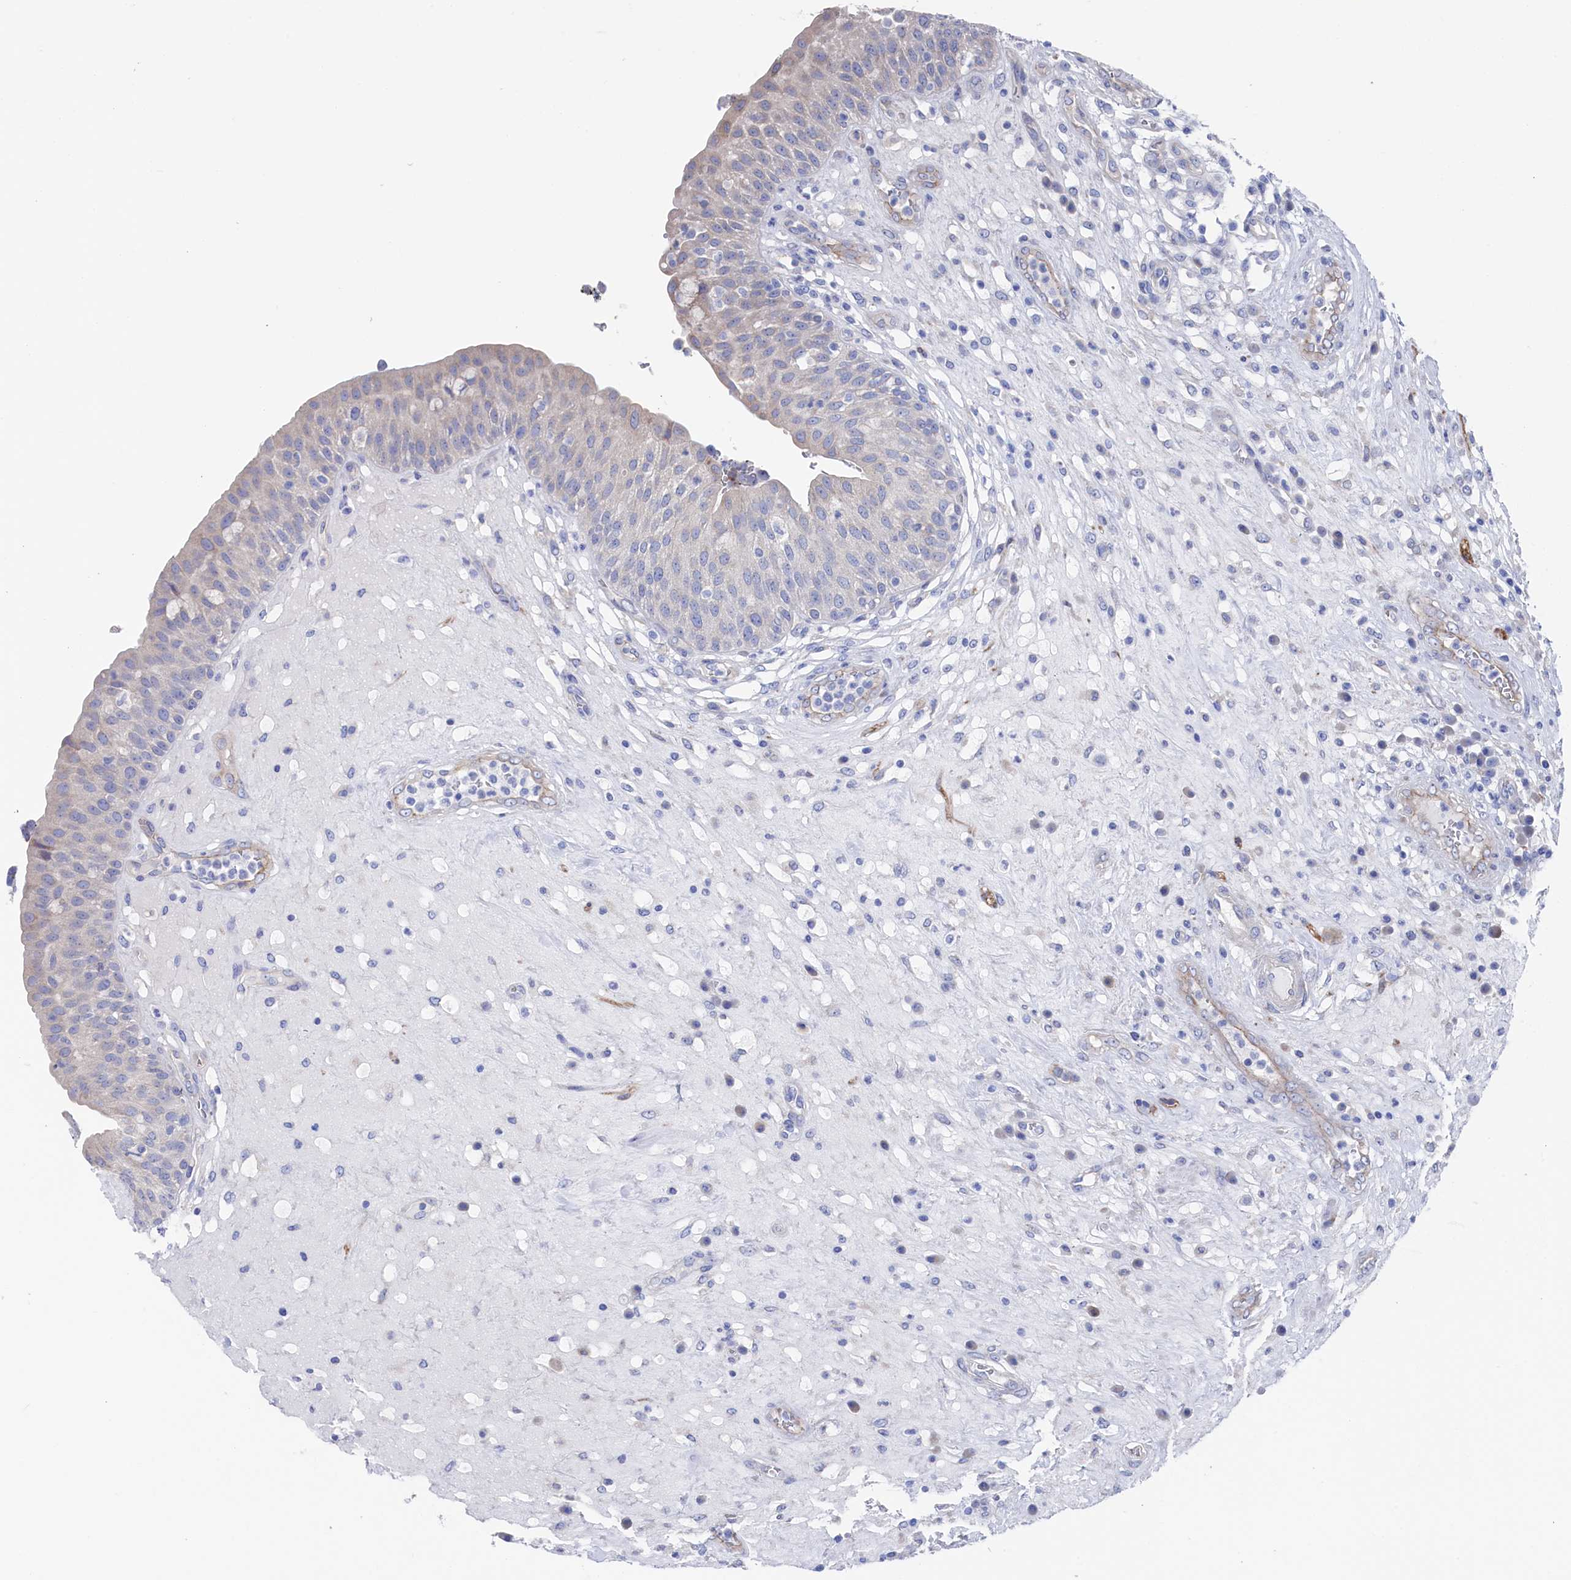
{"staining": {"intensity": "negative", "quantity": "none", "location": "none"}, "tissue": "urinary bladder", "cell_type": "Urothelial cells", "image_type": "normal", "snomed": [{"axis": "morphology", "description": "Normal tissue, NOS"}, {"axis": "topography", "description": "Urinary bladder"}], "caption": "Urinary bladder stained for a protein using immunohistochemistry (IHC) displays no expression urothelial cells.", "gene": "TMOD2", "patient": {"sex": "female", "age": 62}}